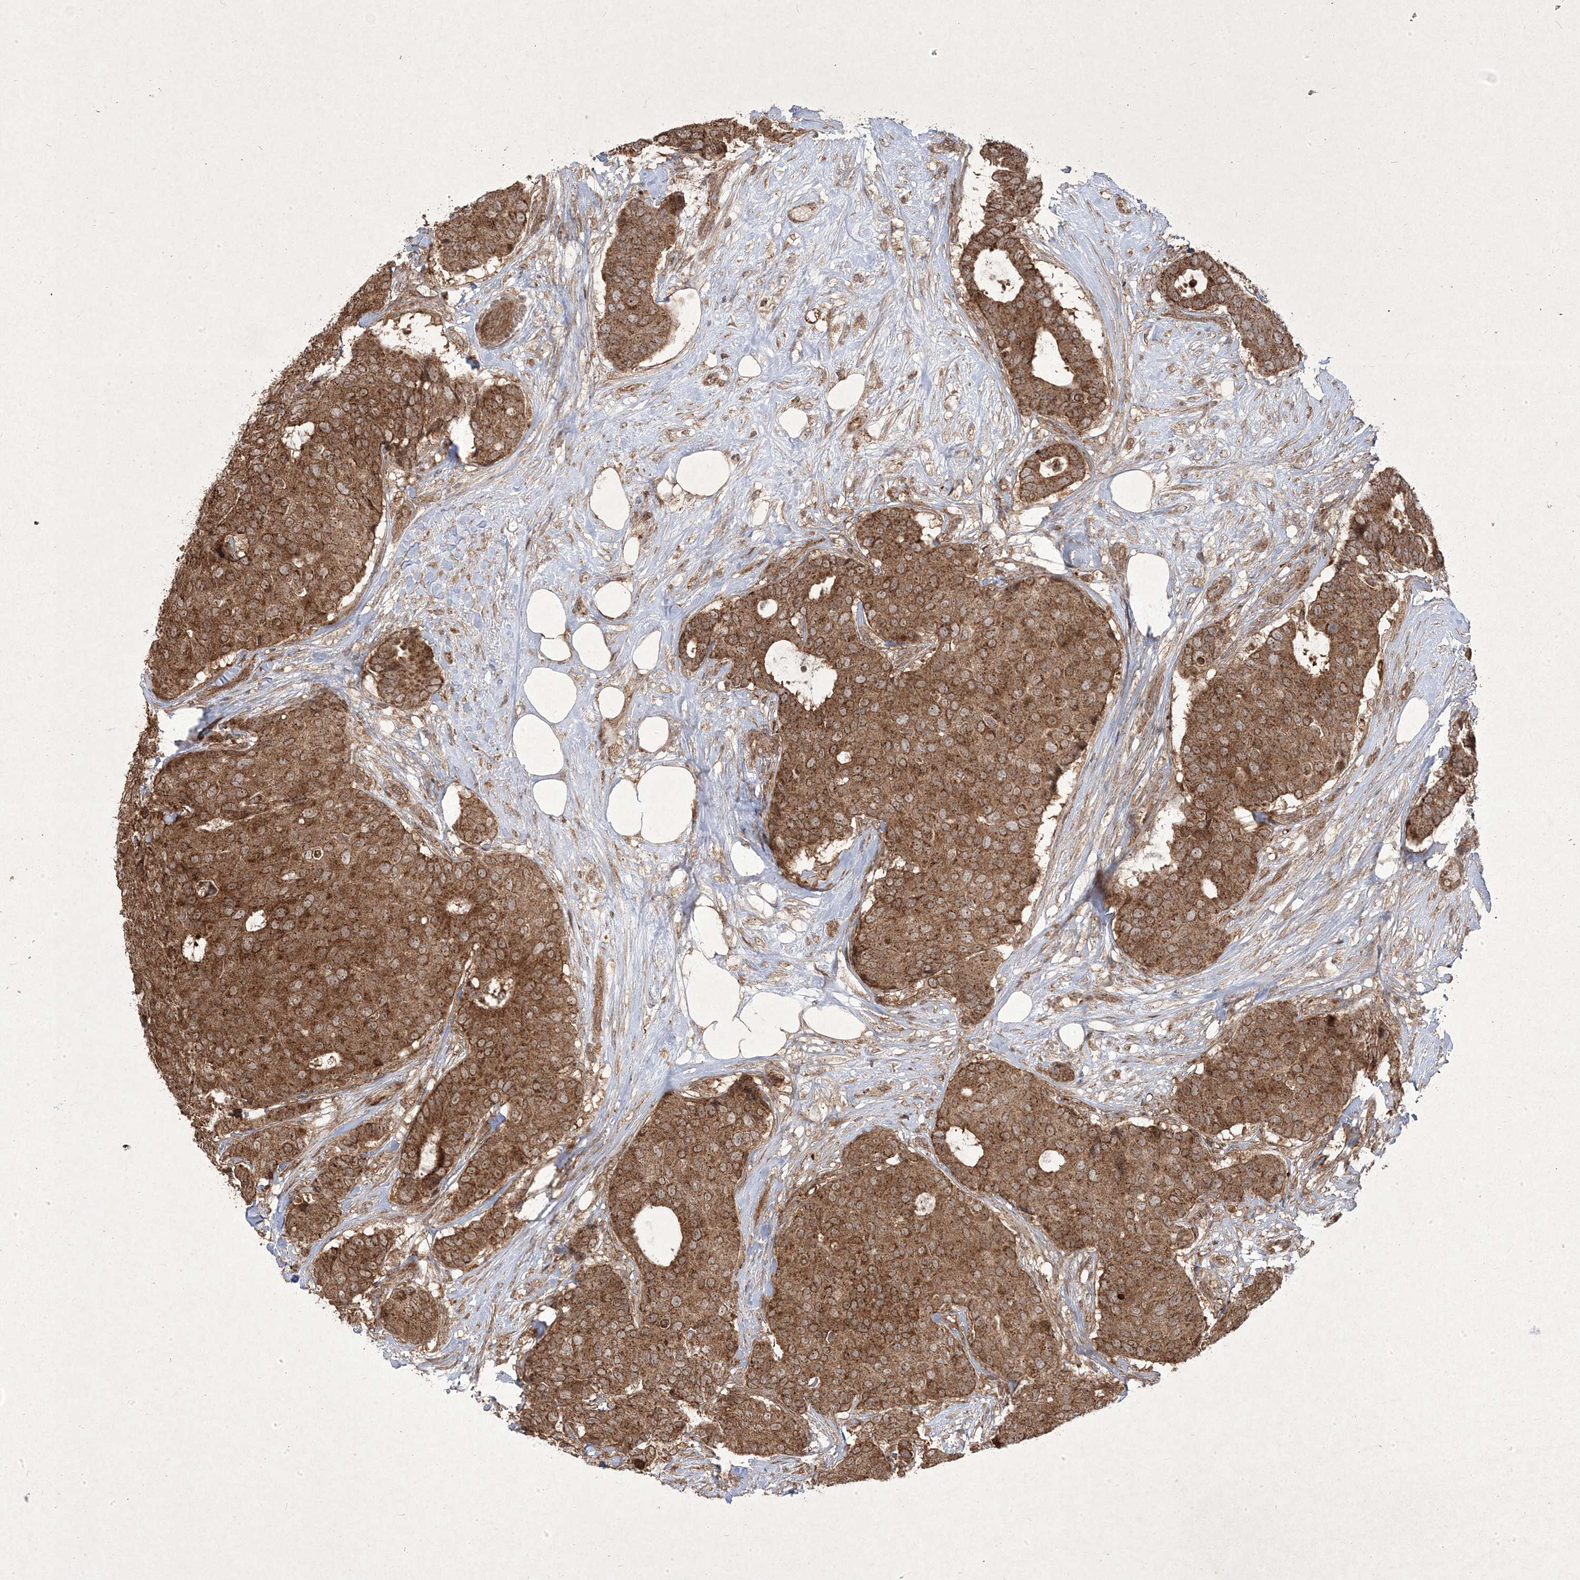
{"staining": {"intensity": "moderate", "quantity": ">75%", "location": "cytoplasmic/membranous,nuclear"}, "tissue": "breast cancer", "cell_type": "Tumor cells", "image_type": "cancer", "snomed": [{"axis": "morphology", "description": "Duct carcinoma"}, {"axis": "topography", "description": "Breast"}], "caption": "There is medium levels of moderate cytoplasmic/membranous and nuclear expression in tumor cells of breast invasive ductal carcinoma, as demonstrated by immunohistochemical staining (brown color).", "gene": "PLEKHM2", "patient": {"sex": "female", "age": 75}}